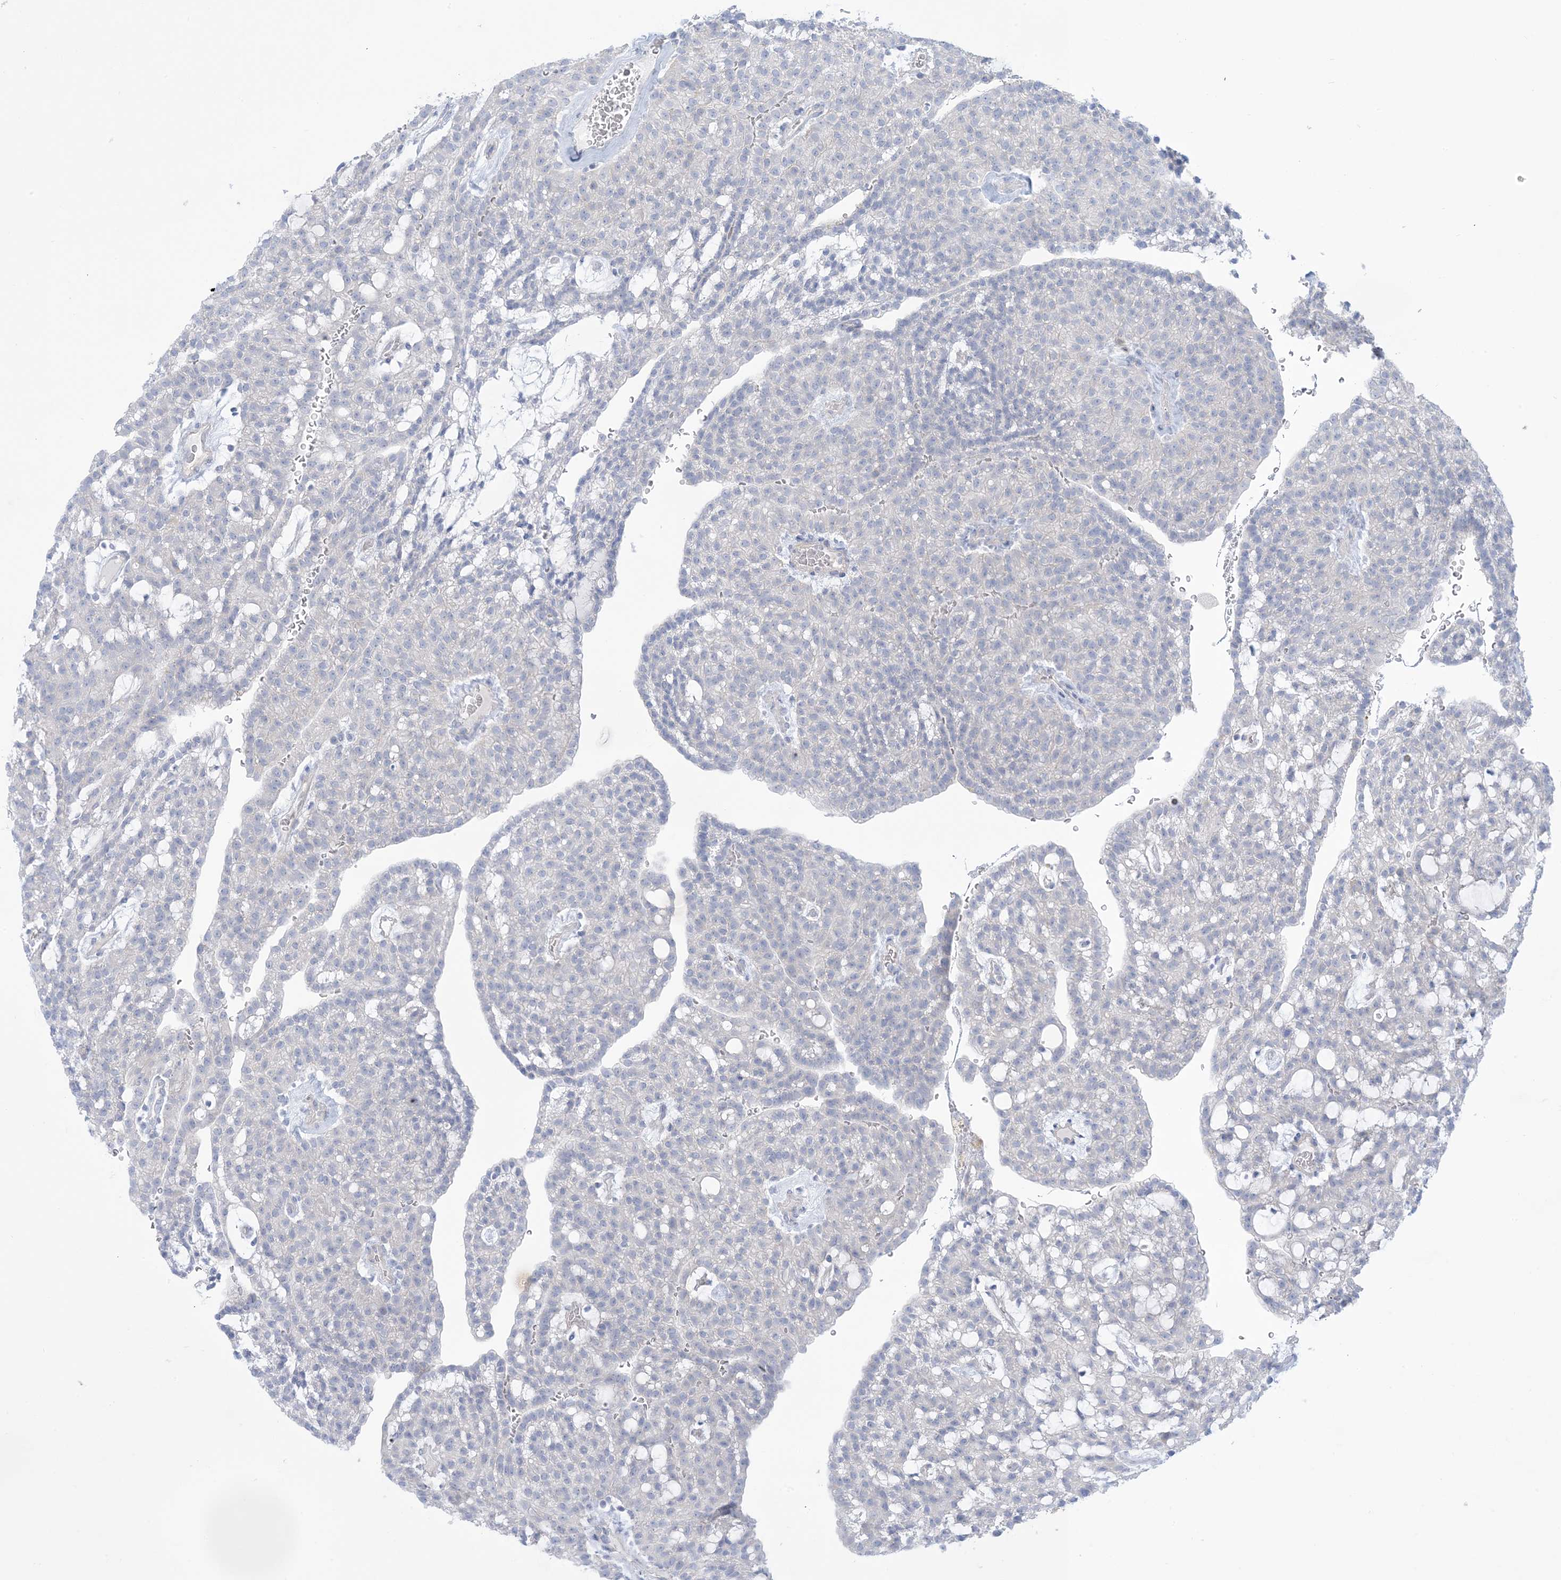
{"staining": {"intensity": "negative", "quantity": "none", "location": "none"}, "tissue": "renal cancer", "cell_type": "Tumor cells", "image_type": "cancer", "snomed": [{"axis": "morphology", "description": "Adenocarcinoma, NOS"}, {"axis": "topography", "description": "Kidney"}], "caption": "Tumor cells are negative for protein expression in human renal adenocarcinoma. Brightfield microscopy of immunohistochemistry (IHC) stained with DAB (3,3'-diaminobenzidine) (brown) and hematoxylin (blue), captured at high magnification.", "gene": "MTHFD2L", "patient": {"sex": "male", "age": 63}}